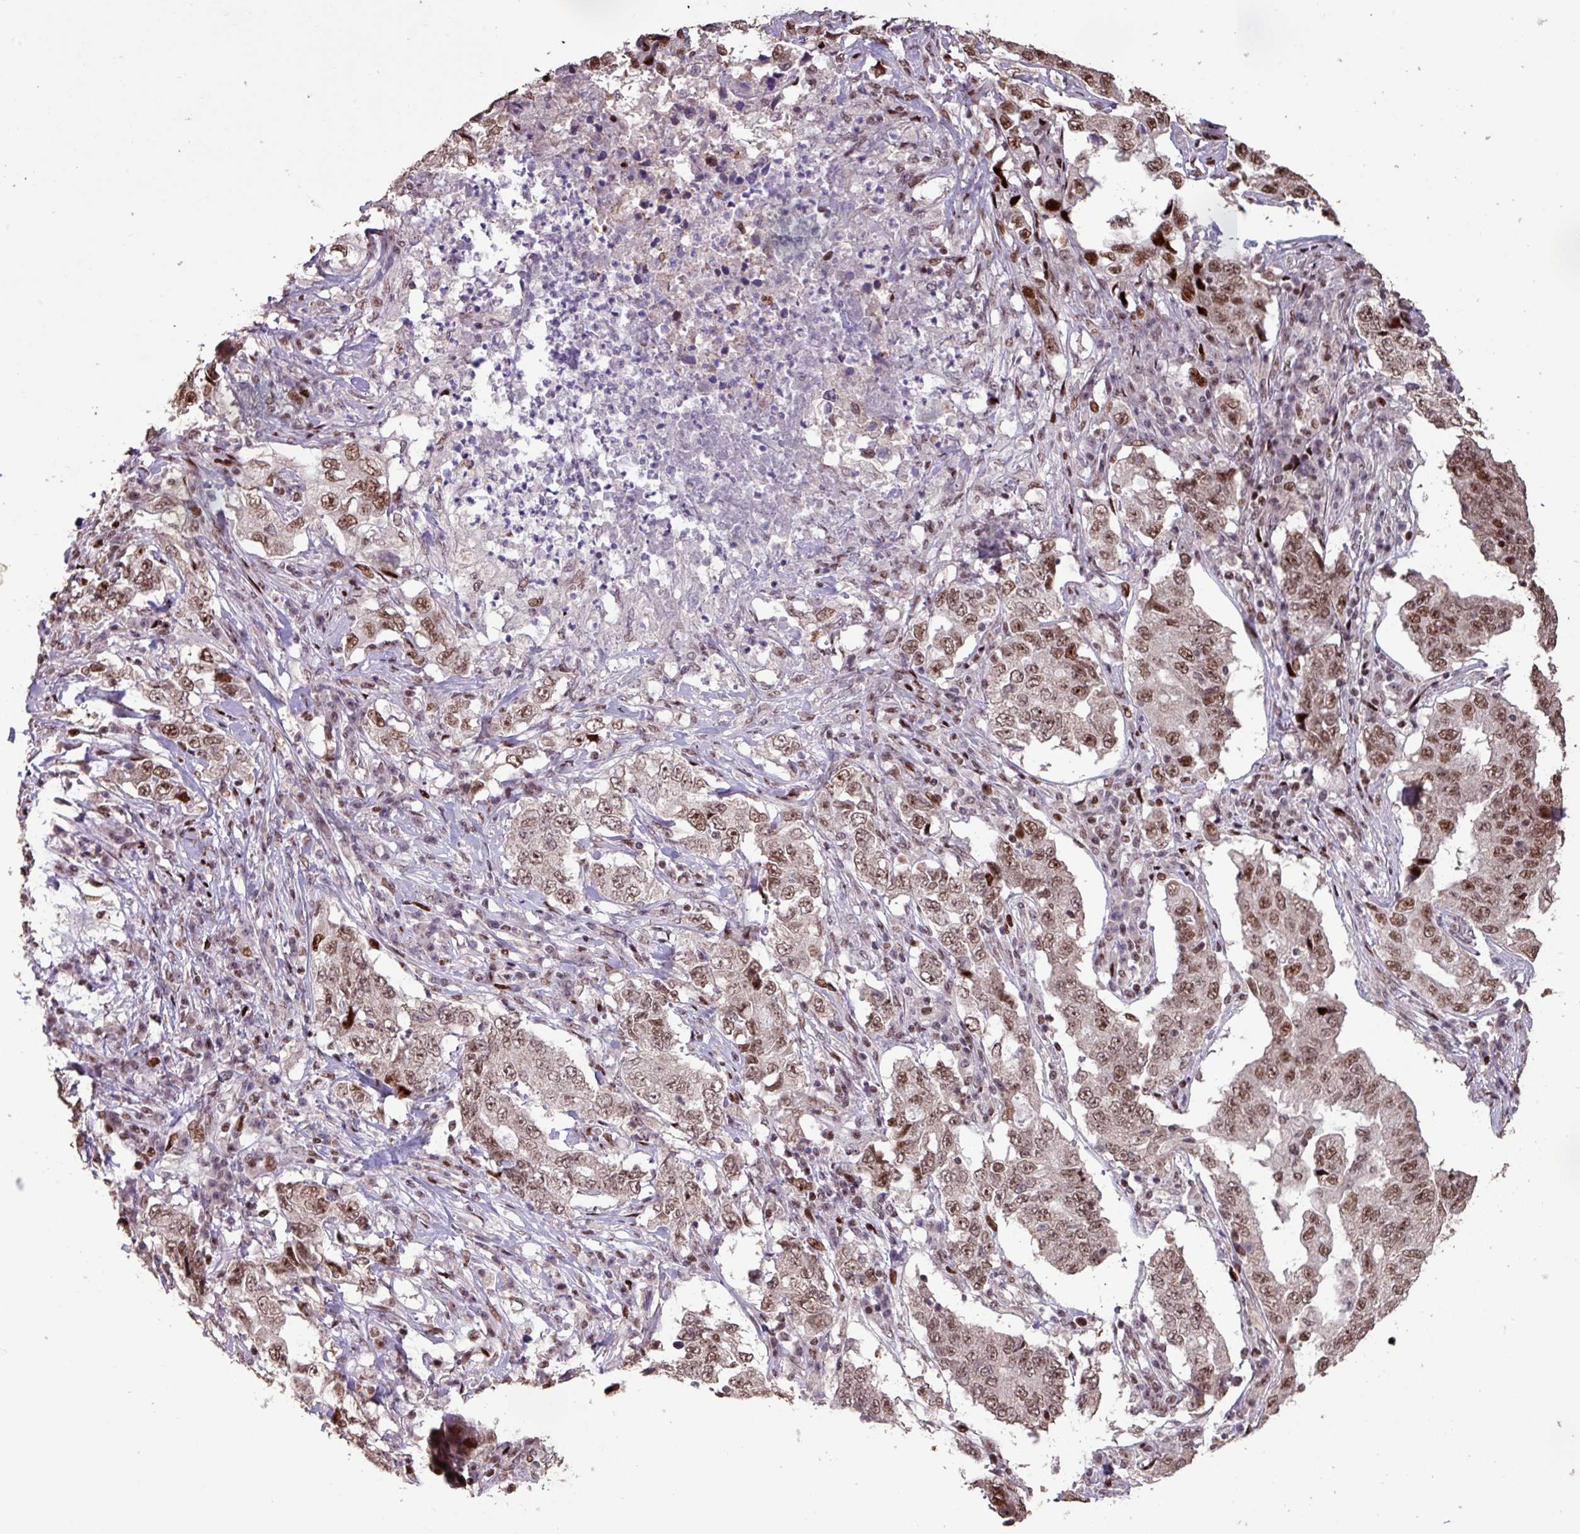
{"staining": {"intensity": "moderate", "quantity": ">75%", "location": "nuclear"}, "tissue": "lung cancer", "cell_type": "Tumor cells", "image_type": "cancer", "snomed": [{"axis": "morphology", "description": "Adenocarcinoma, NOS"}, {"axis": "topography", "description": "Lung"}], "caption": "Immunohistochemical staining of human lung adenocarcinoma shows medium levels of moderate nuclear protein expression in about >75% of tumor cells.", "gene": "ZNF709", "patient": {"sex": "female", "age": 51}}